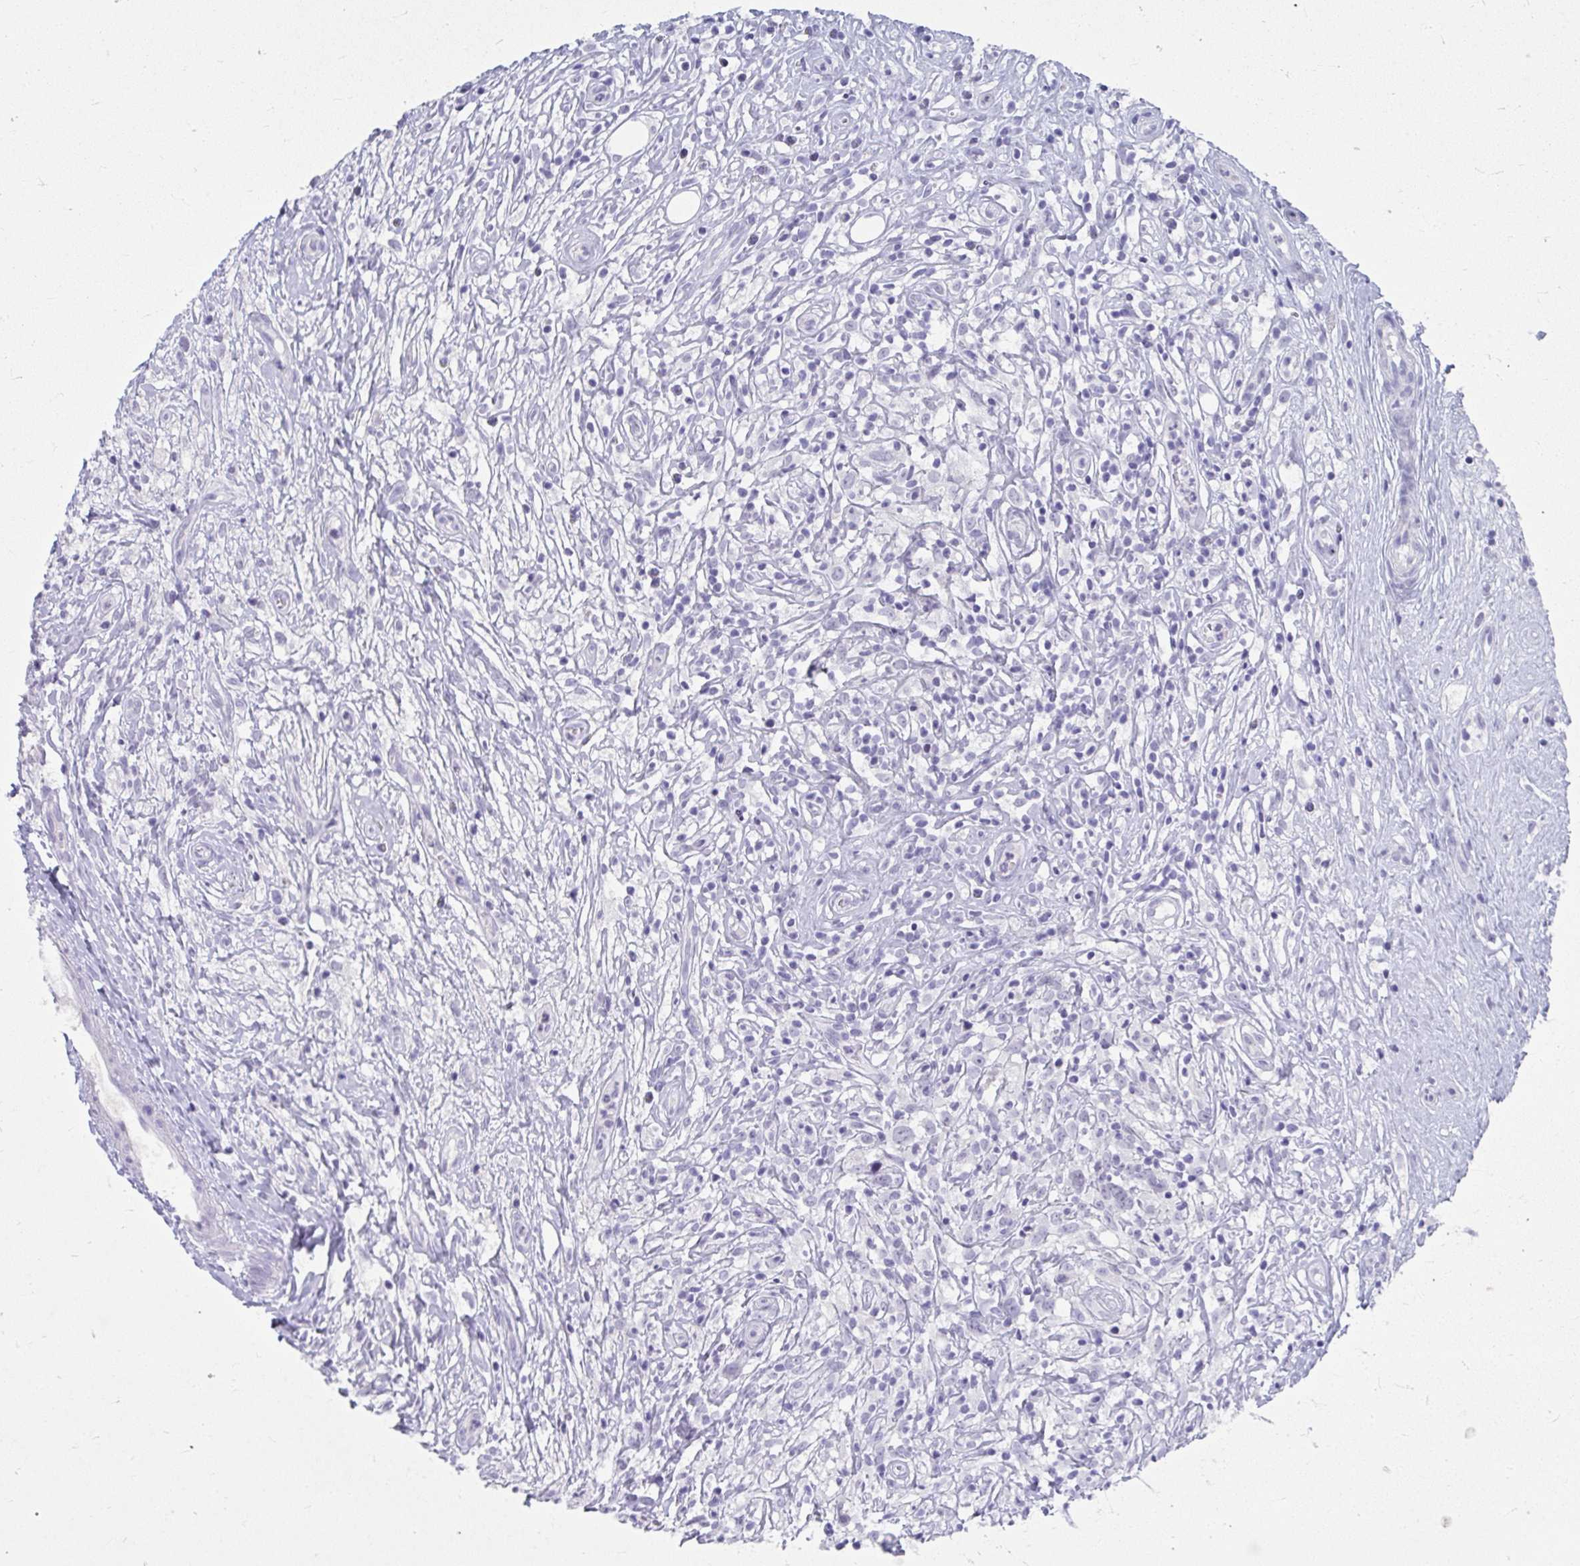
{"staining": {"intensity": "negative", "quantity": "none", "location": "none"}, "tissue": "lymphoma", "cell_type": "Tumor cells", "image_type": "cancer", "snomed": [{"axis": "morphology", "description": "Hodgkin's disease, NOS"}, {"axis": "topography", "description": "No Tissue"}], "caption": "A histopathology image of human lymphoma is negative for staining in tumor cells.", "gene": "UGT3A2", "patient": {"sex": "female", "age": 21}}